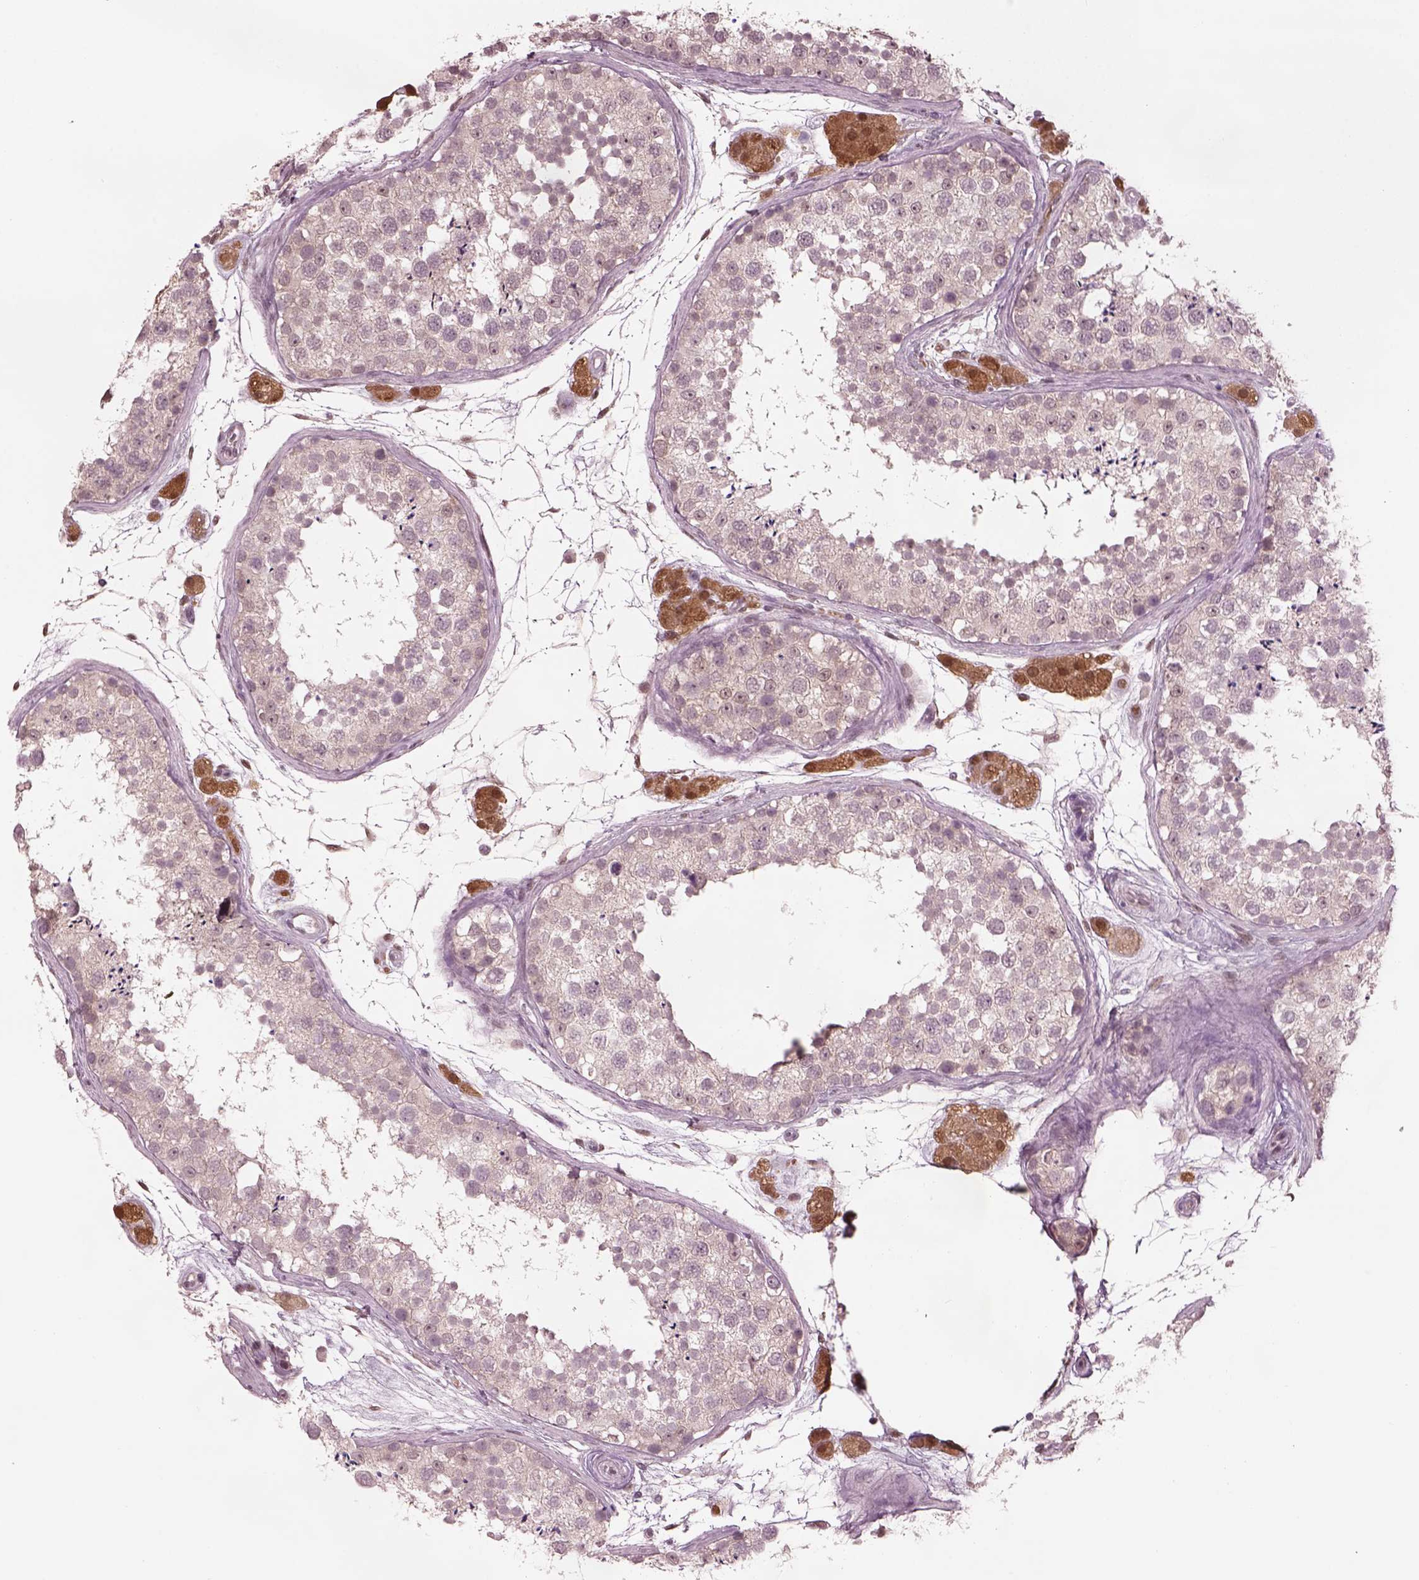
{"staining": {"intensity": "negative", "quantity": "none", "location": "none"}, "tissue": "testis", "cell_type": "Cells in seminiferous ducts", "image_type": "normal", "snomed": [{"axis": "morphology", "description": "Normal tissue, NOS"}, {"axis": "topography", "description": "Testis"}], "caption": "Cells in seminiferous ducts are negative for protein expression in unremarkable human testis. (Immunohistochemistry, brightfield microscopy, high magnification).", "gene": "SRI", "patient": {"sex": "male", "age": 41}}